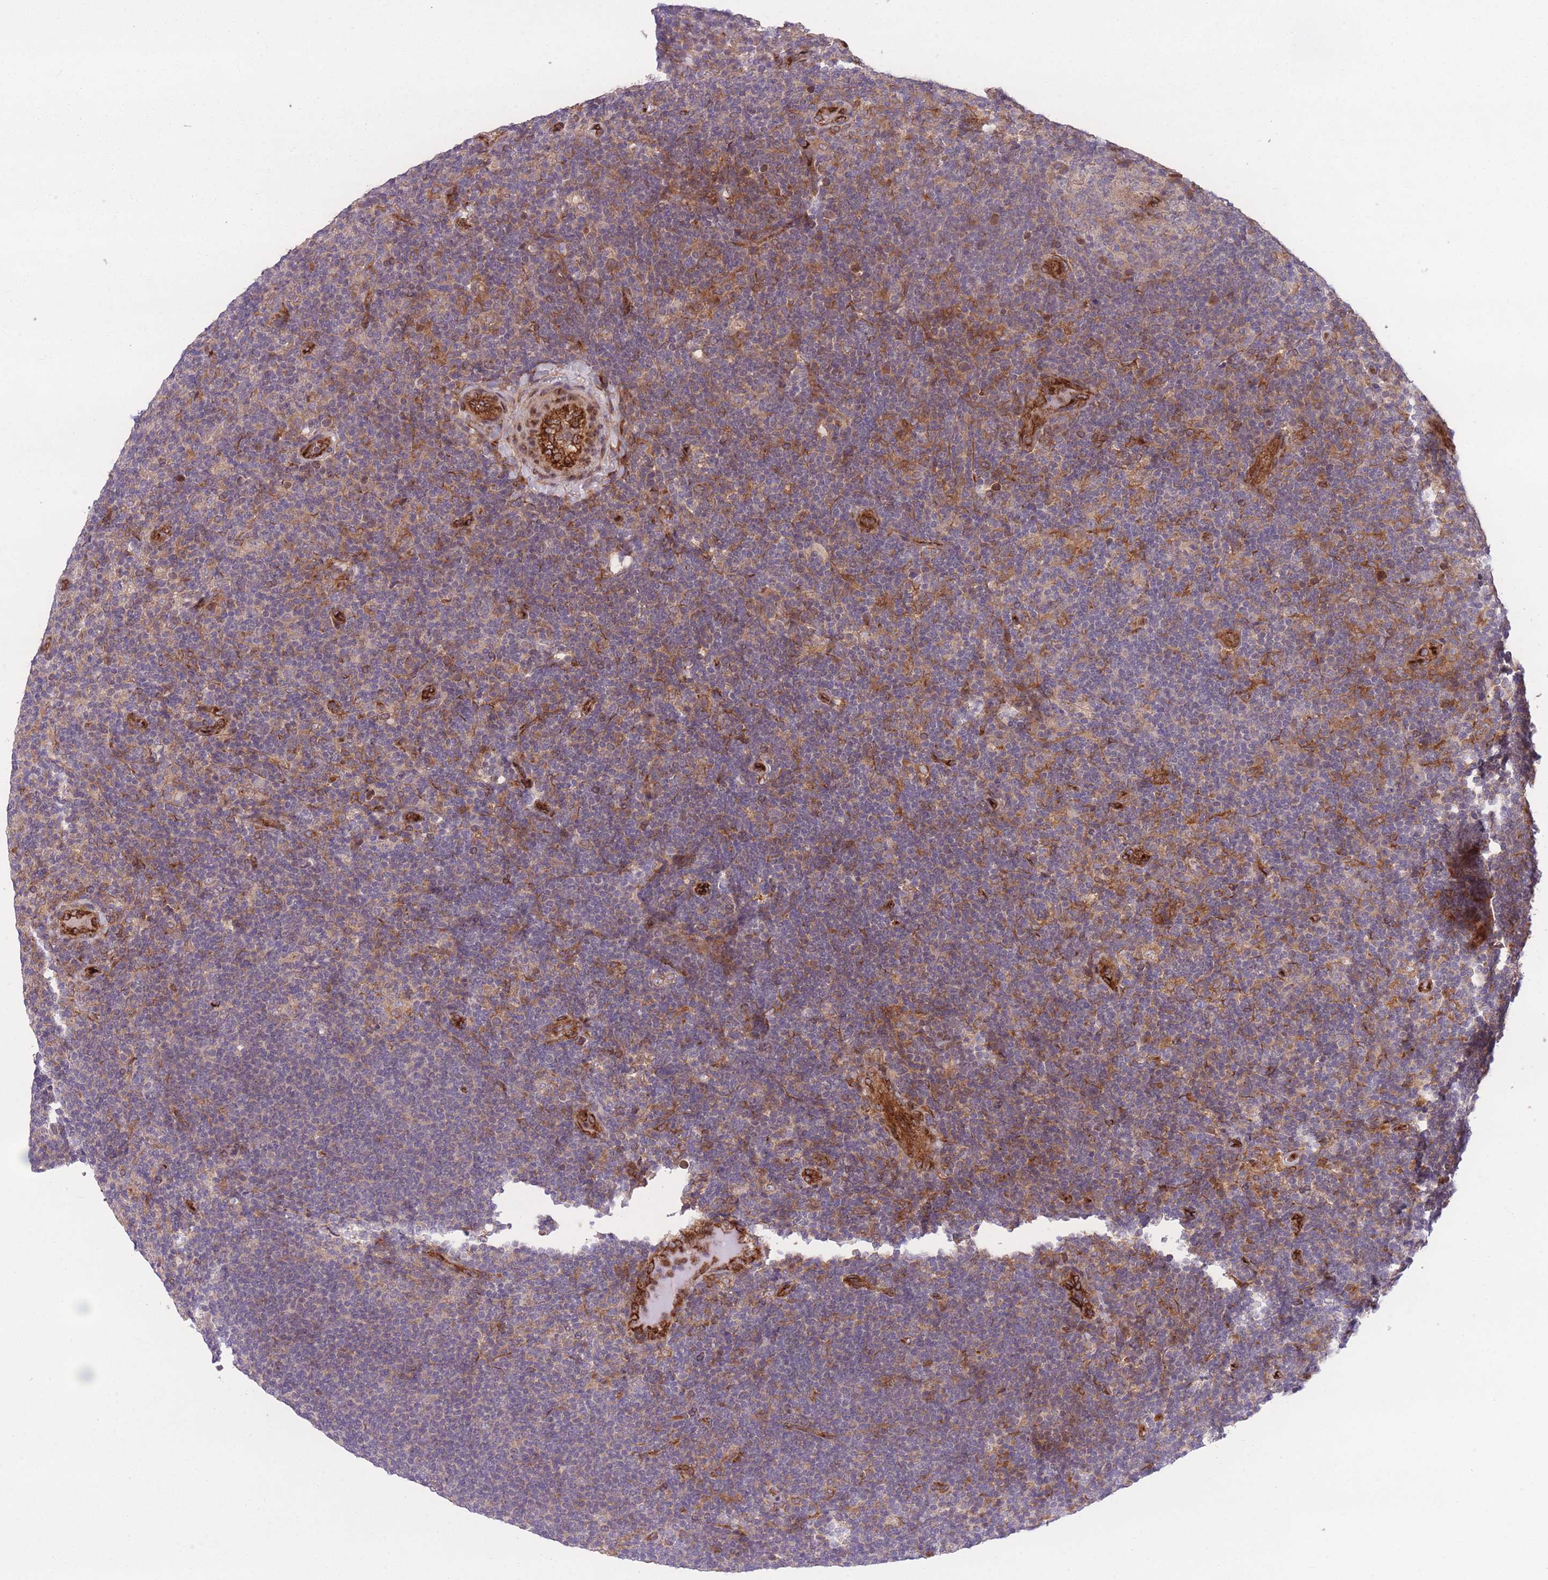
{"staining": {"intensity": "weak", "quantity": "25%-75%", "location": "cytoplasmic/membranous"}, "tissue": "lymphoma", "cell_type": "Tumor cells", "image_type": "cancer", "snomed": [{"axis": "morphology", "description": "Hodgkin's disease, NOS"}, {"axis": "topography", "description": "Lymph node"}], "caption": "Protein analysis of lymphoma tissue shows weak cytoplasmic/membranous staining in approximately 25%-75% of tumor cells. Nuclei are stained in blue.", "gene": "CISH", "patient": {"sex": "female", "age": 57}}